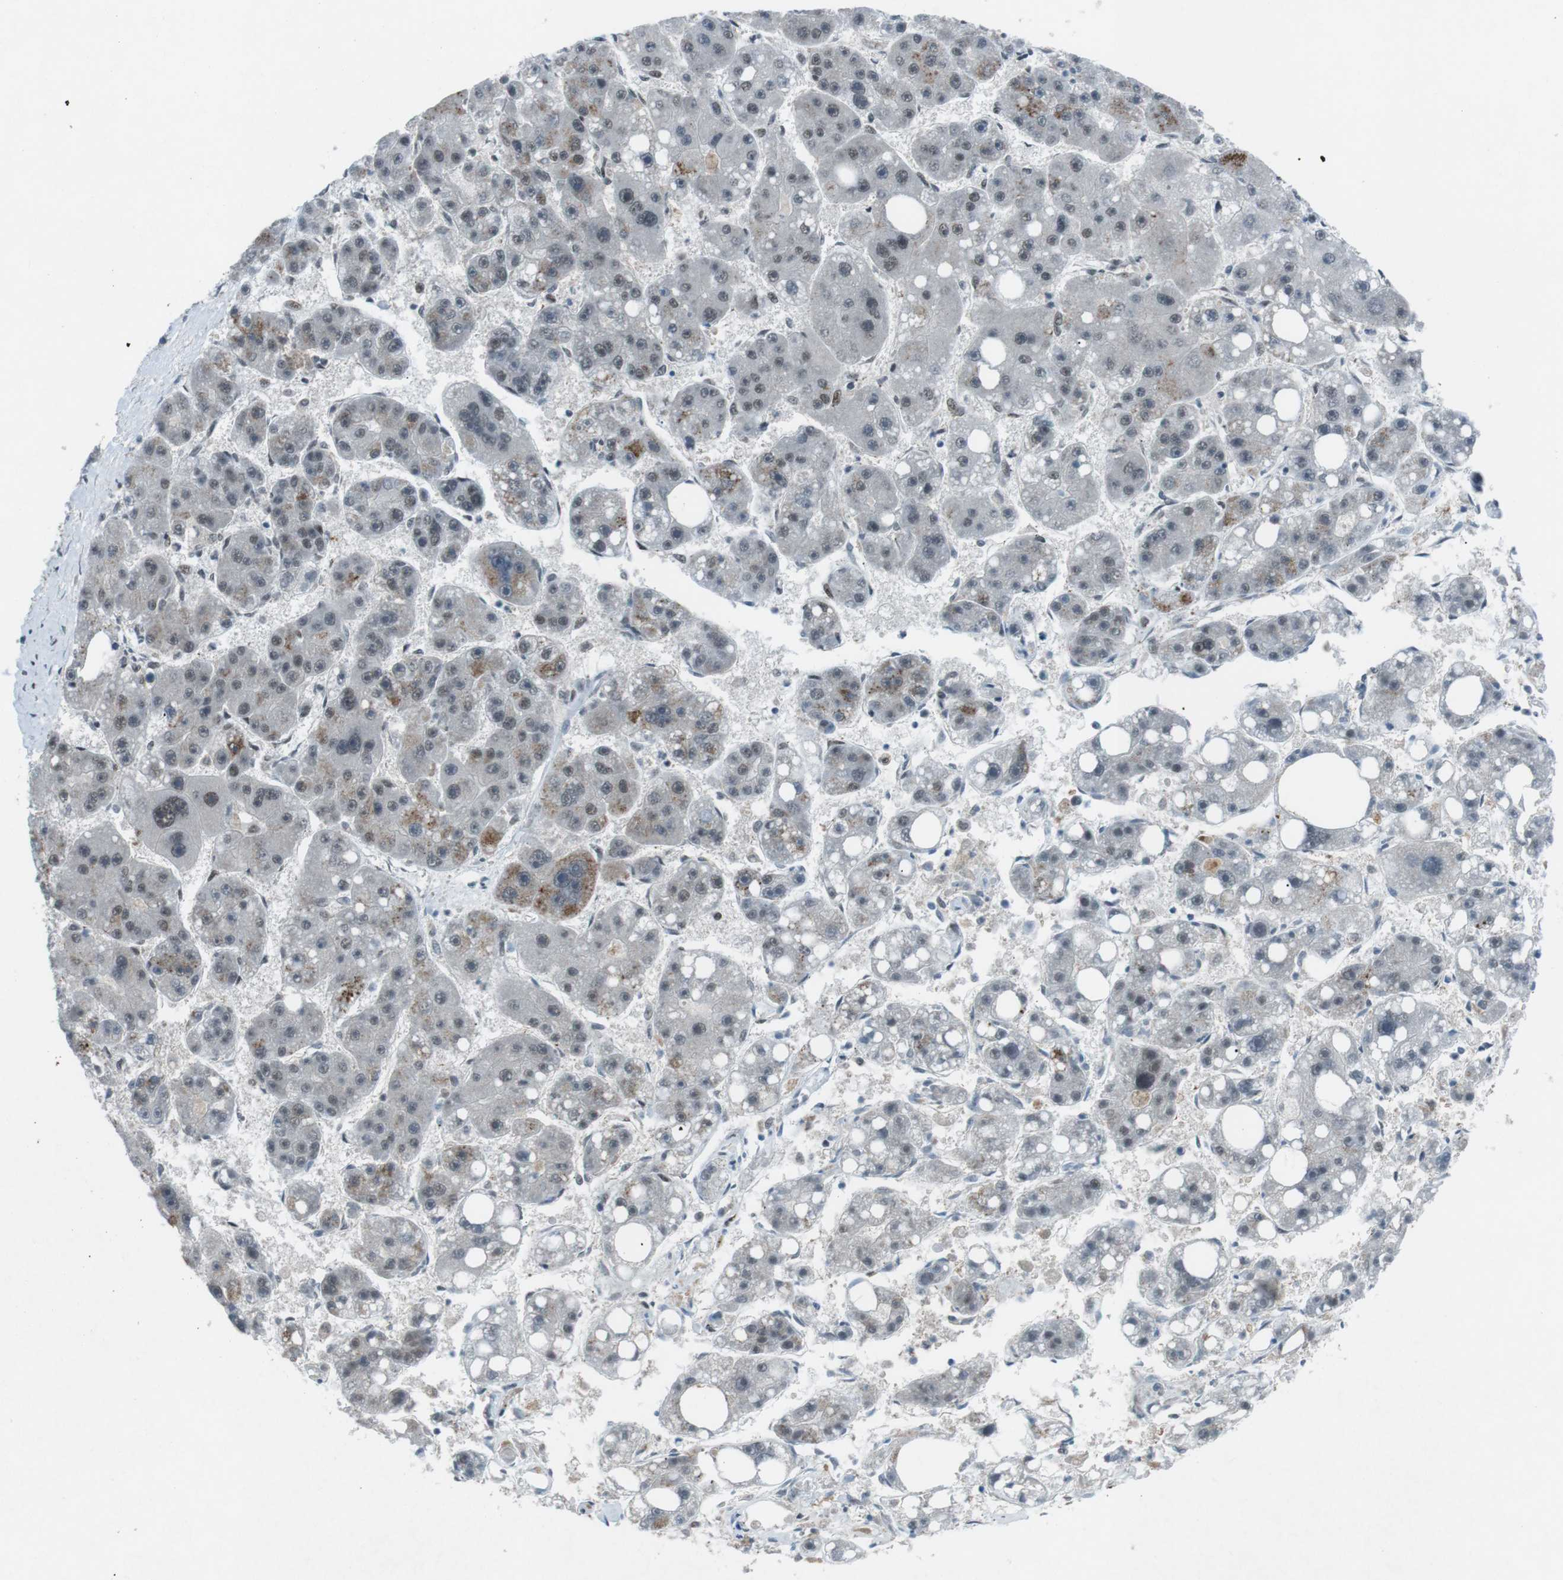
{"staining": {"intensity": "weak", "quantity": "25%-75%", "location": "nuclear"}, "tissue": "liver cancer", "cell_type": "Tumor cells", "image_type": "cancer", "snomed": [{"axis": "morphology", "description": "Carcinoma, Hepatocellular, NOS"}, {"axis": "topography", "description": "Liver"}], "caption": "An IHC micrograph of tumor tissue is shown. Protein staining in brown shows weak nuclear positivity in liver hepatocellular carcinoma within tumor cells. (IHC, brightfield microscopy, high magnification).", "gene": "TAF1", "patient": {"sex": "female", "age": 61}}